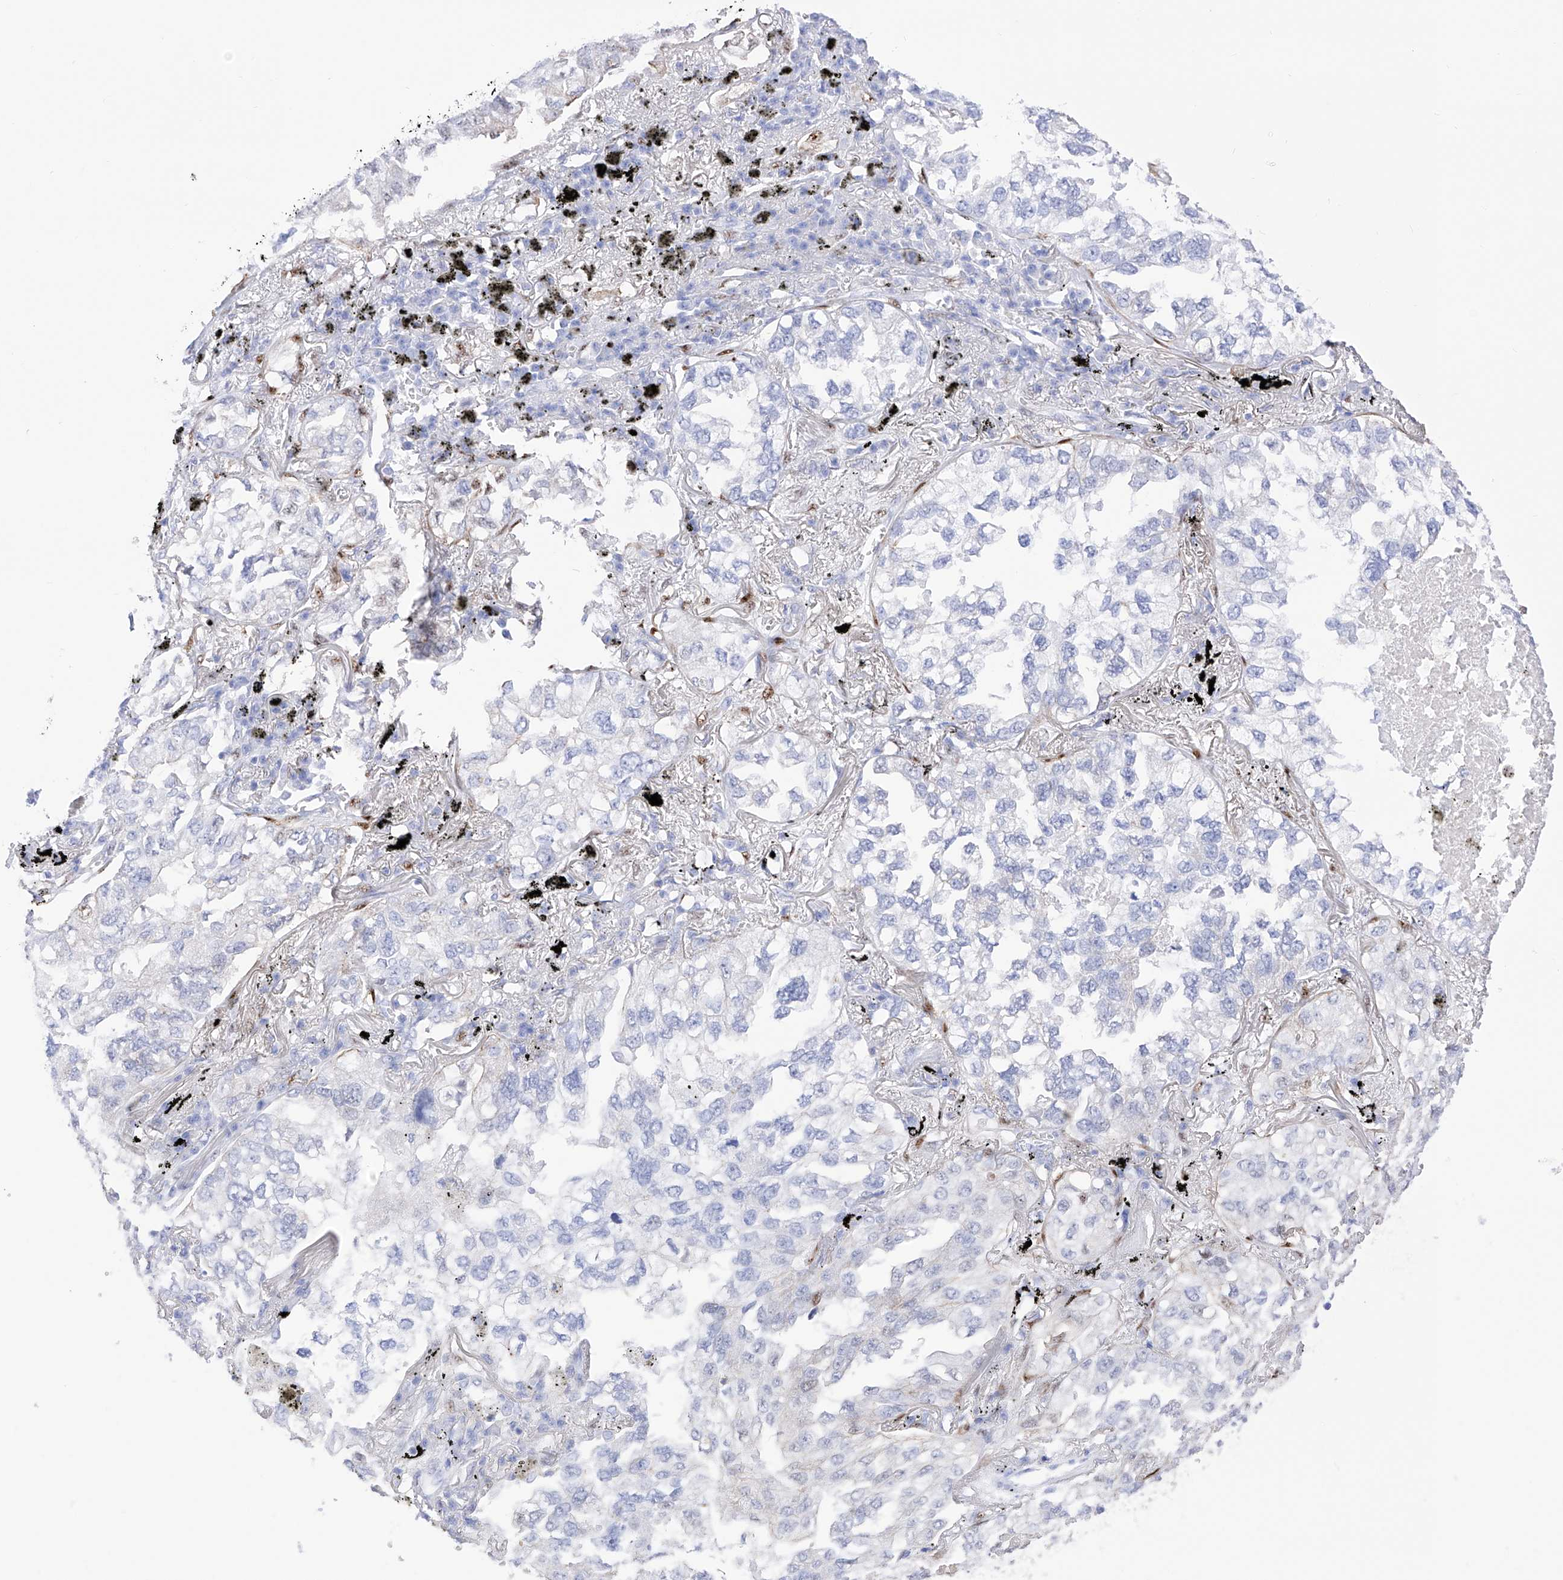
{"staining": {"intensity": "negative", "quantity": "none", "location": "none"}, "tissue": "lung cancer", "cell_type": "Tumor cells", "image_type": "cancer", "snomed": [{"axis": "morphology", "description": "Adenocarcinoma, NOS"}, {"axis": "topography", "description": "Lung"}], "caption": "Lung adenocarcinoma was stained to show a protein in brown. There is no significant positivity in tumor cells. (Brightfield microscopy of DAB (3,3'-diaminobenzidine) IHC at high magnification).", "gene": "TRPC7", "patient": {"sex": "male", "age": 65}}